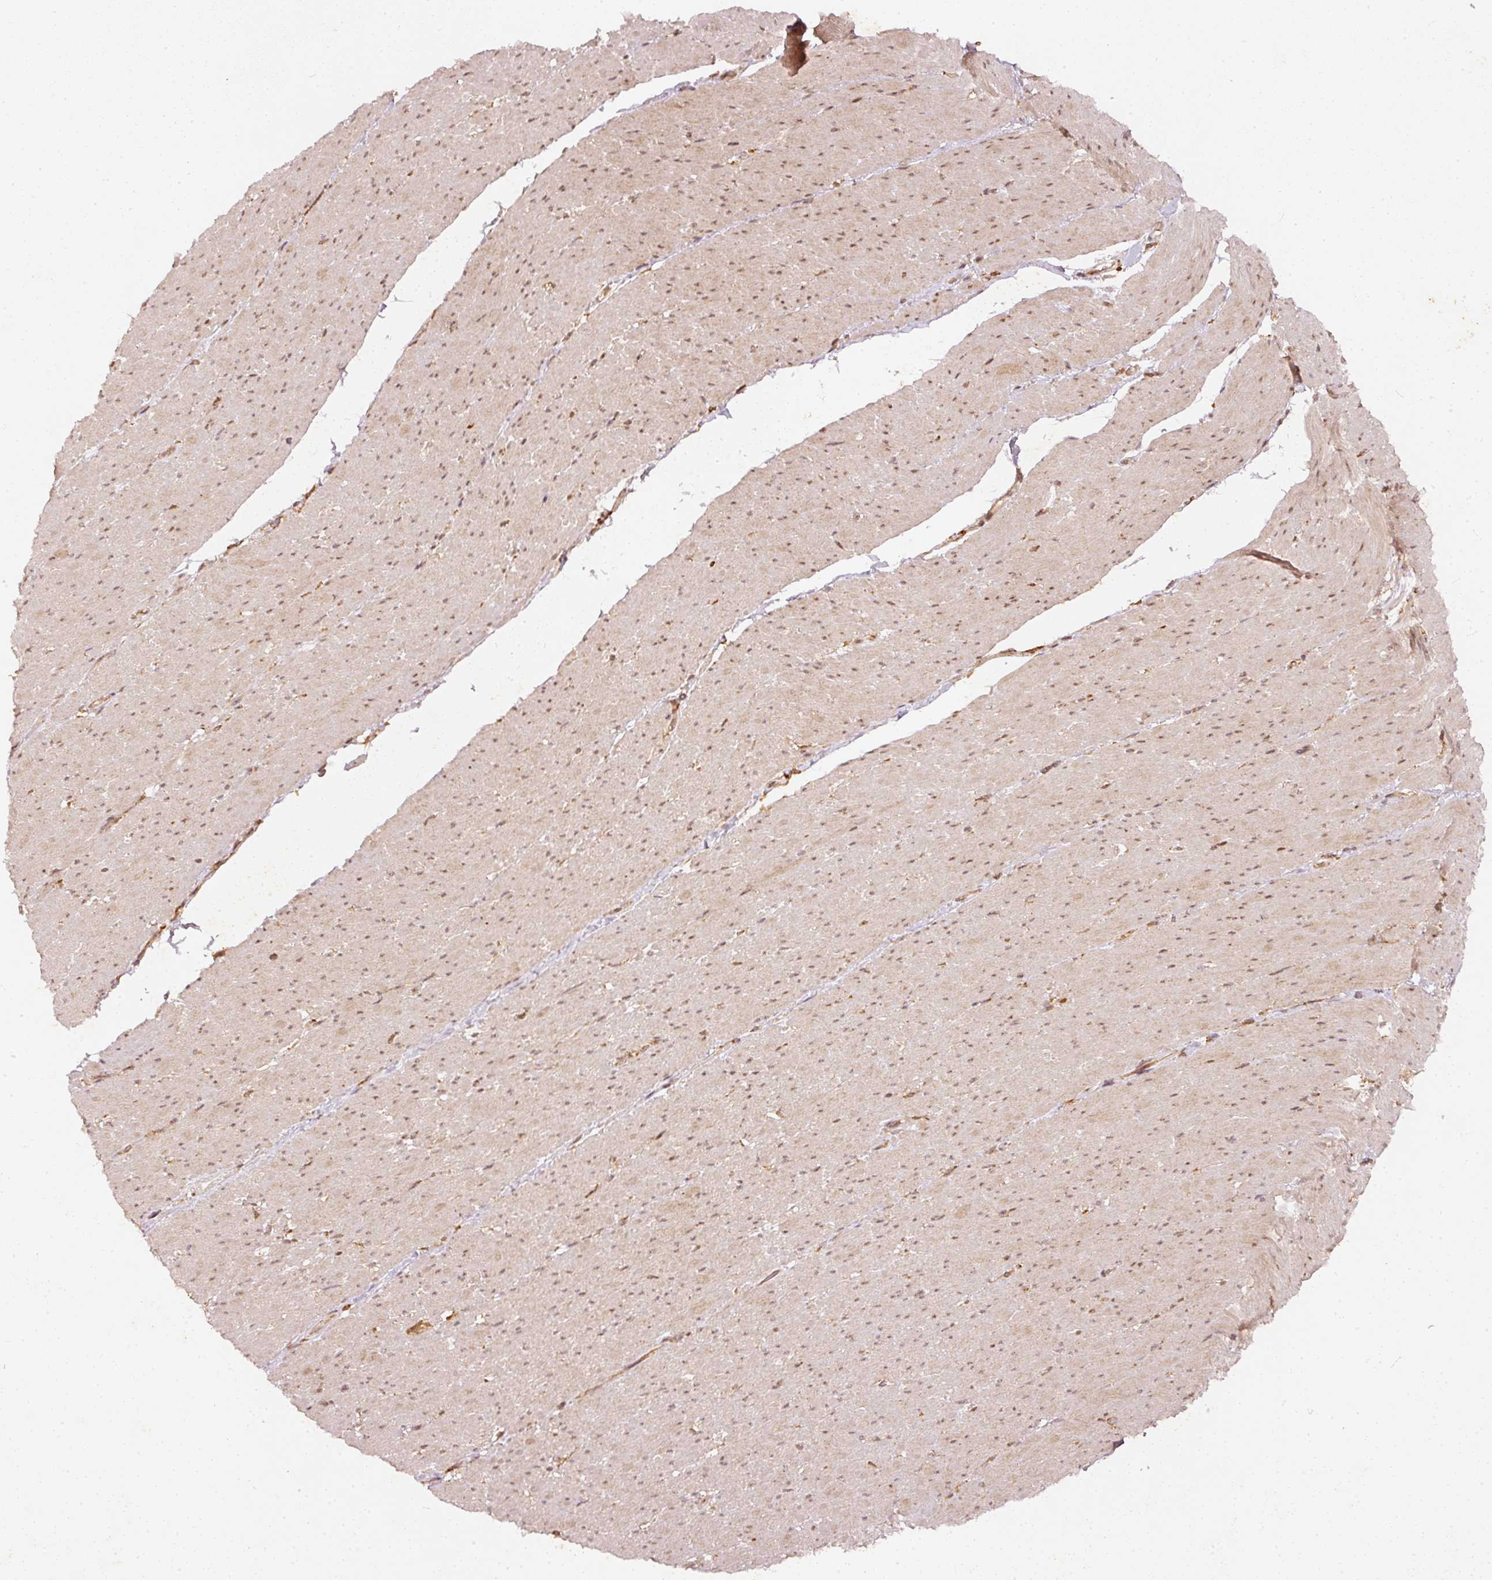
{"staining": {"intensity": "moderate", "quantity": ">75%", "location": "nuclear"}, "tissue": "smooth muscle", "cell_type": "Smooth muscle cells", "image_type": "normal", "snomed": [{"axis": "morphology", "description": "Normal tissue, NOS"}, {"axis": "topography", "description": "Smooth muscle"}, {"axis": "topography", "description": "Rectum"}], "caption": "The image shows staining of unremarkable smooth muscle, revealing moderate nuclear protein staining (brown color) within smooth muscle cells.", "gene": "ZNF580", "patient": {"sex": "male", "age": 53}}